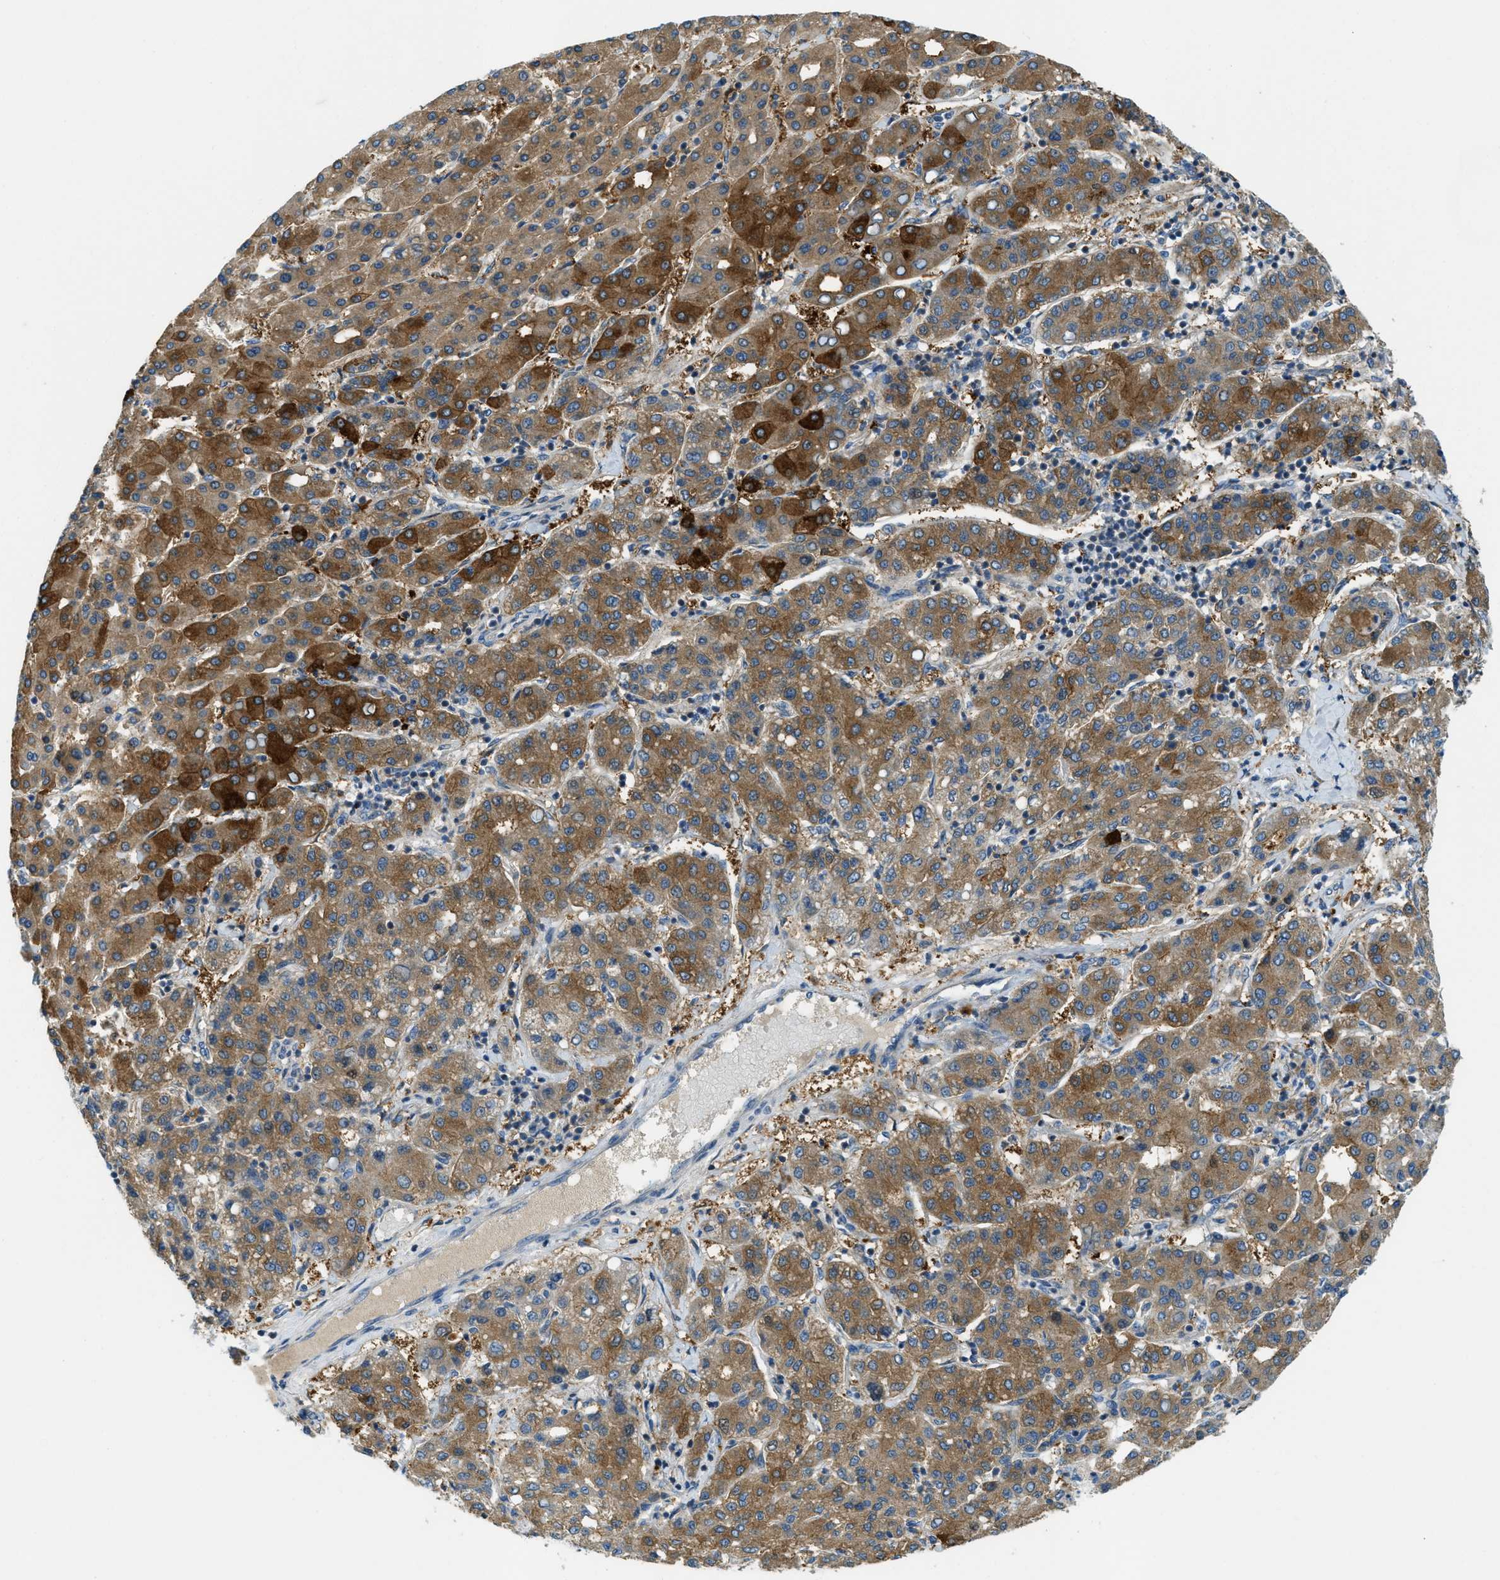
{"staining": {"intensity": "moderate", "quantity": ">75%", "location": "cytoplasmic/membranous"}, "tissue": "liver cancer", "cell_type": "Tumor cells", "image_type": "cancer", "snomed": [{"axis": "morphology", "description": "Carcinoma, Hepatocellular, NOS"}, {"axis": "topography", "description": "Liver"}], "caption": "Moderate cytoplasmic/membranous expression is identified in about >75% of tumor cells in liver hepatocellular carcinoma.", "gene": "RFFL", "patient": {"sex": "male", "age": 65}}